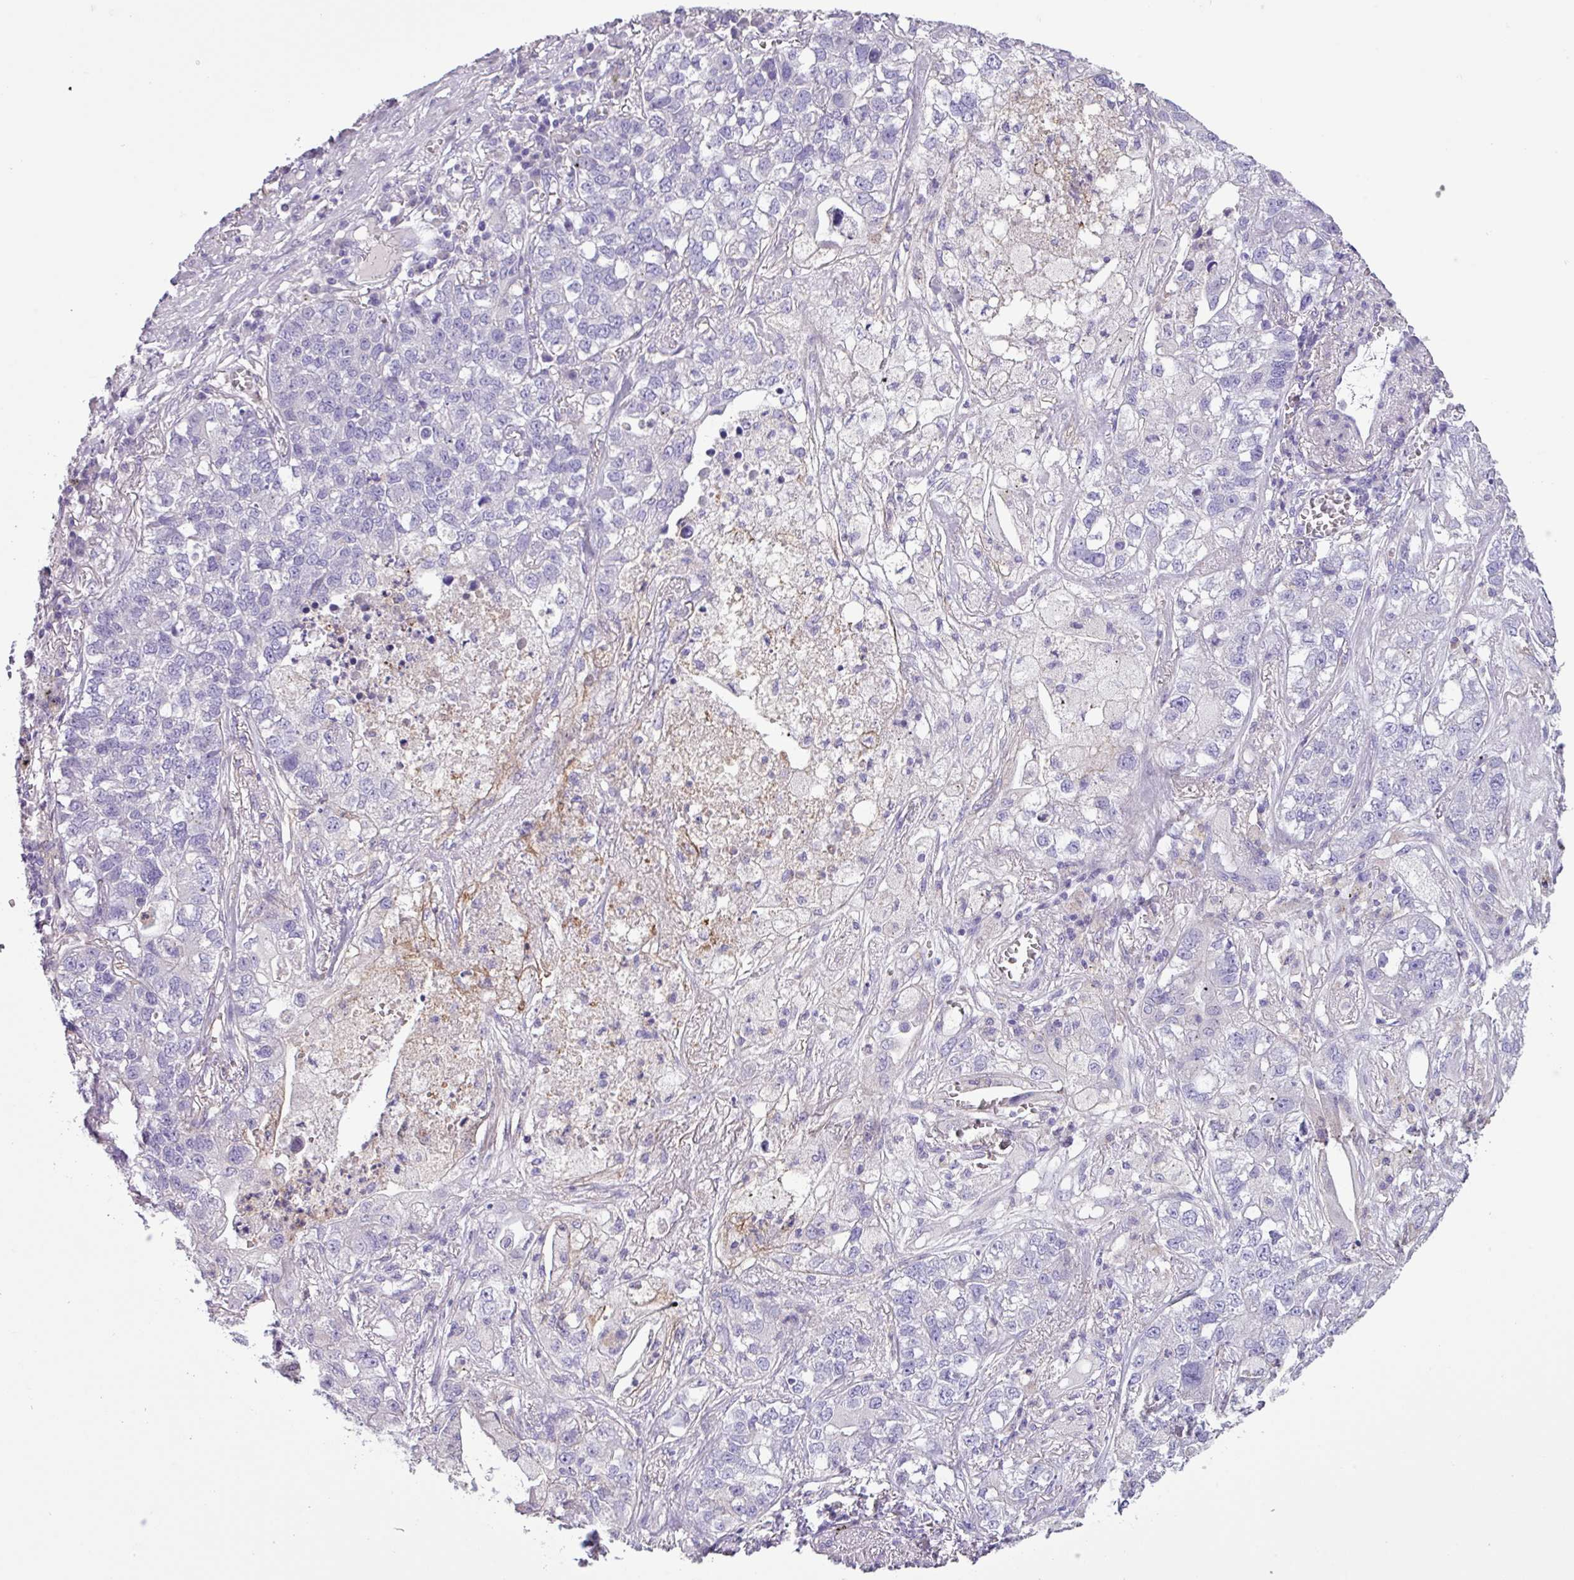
{"staining": {"intensity": "negative", "quantity": "none", "location": "none"}, "tissue": "lung cancer", "cell_type": "Tumor cells", "image_type": "cancer", "snomed": [{"axis": "morphology", "description": "Adenocarcinoma, NOS"}, {"axis": "topography", "description": "Lung"}], "caption": "Immunohistochemical staining of human lung adenocarcinoma demonstrates no significant staining in tumor cells. (DAB (3,3'-diaminobenzidine) immunohistochemistry (IHC) with hematoxylin counter stain).", "gene": "CYSTM1", "patient": {"sex": "male", "age": 49}}